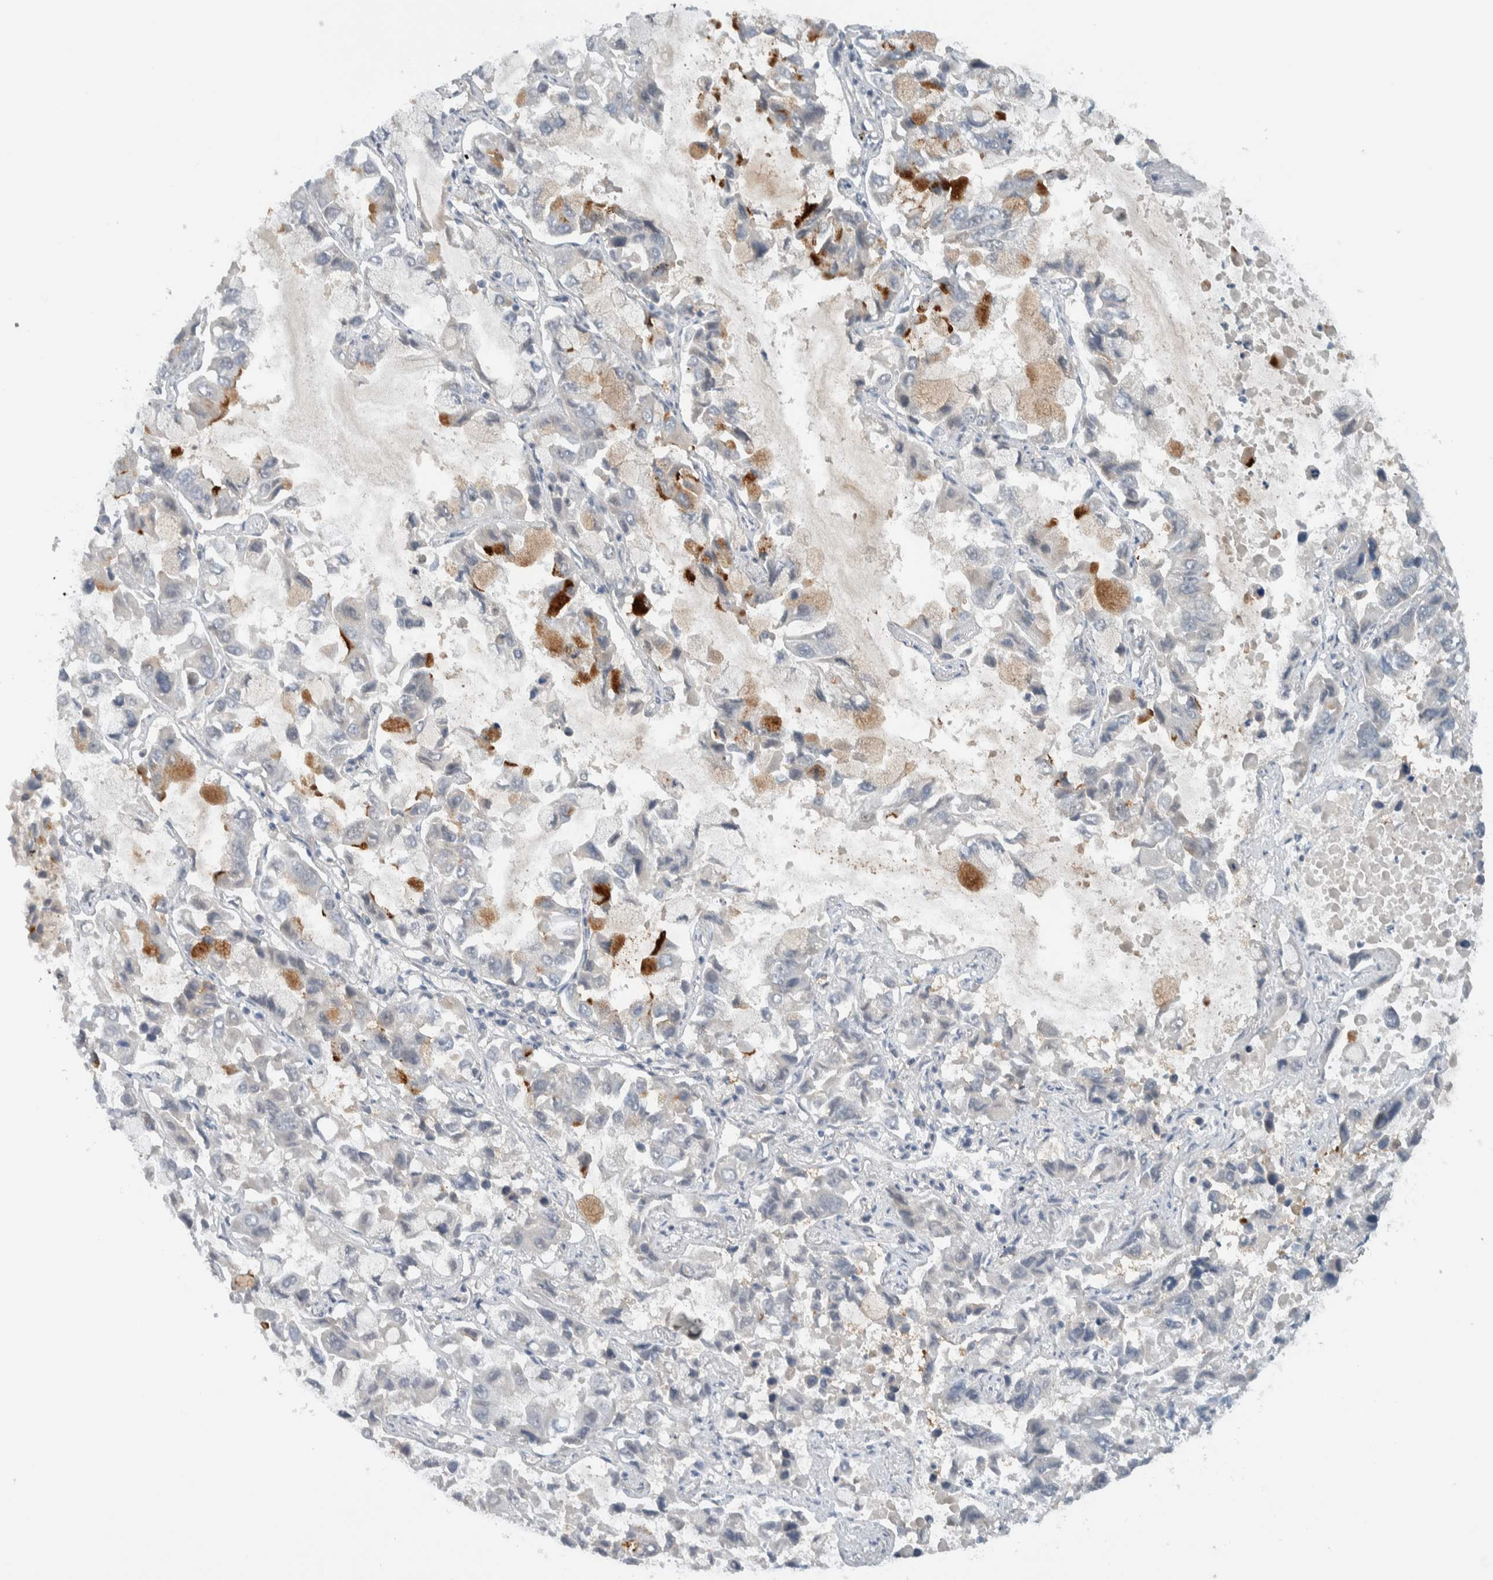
{"staining": {"intensity": "moderate", "quantity": "<25%", "location": "cytoplasmic/membranous"}, "tissue": "lung cancer", "cell_type": "Tumor cells", "image_type": "cancer", "snomed": [{"axis": "morphology", "description": "Adenocarcinoma, NOS"}, {"axis": "topography", "description": "Lung"}], "caption": "Human lung cancer (adenocarcinoma) stained for a protein (brown) shows moderate cytoplasmic/membranous positive positivity in approximately <25% of tumor cells.", "gene": "MPRIP", "patient": {"sex": "male", "age": 64}}